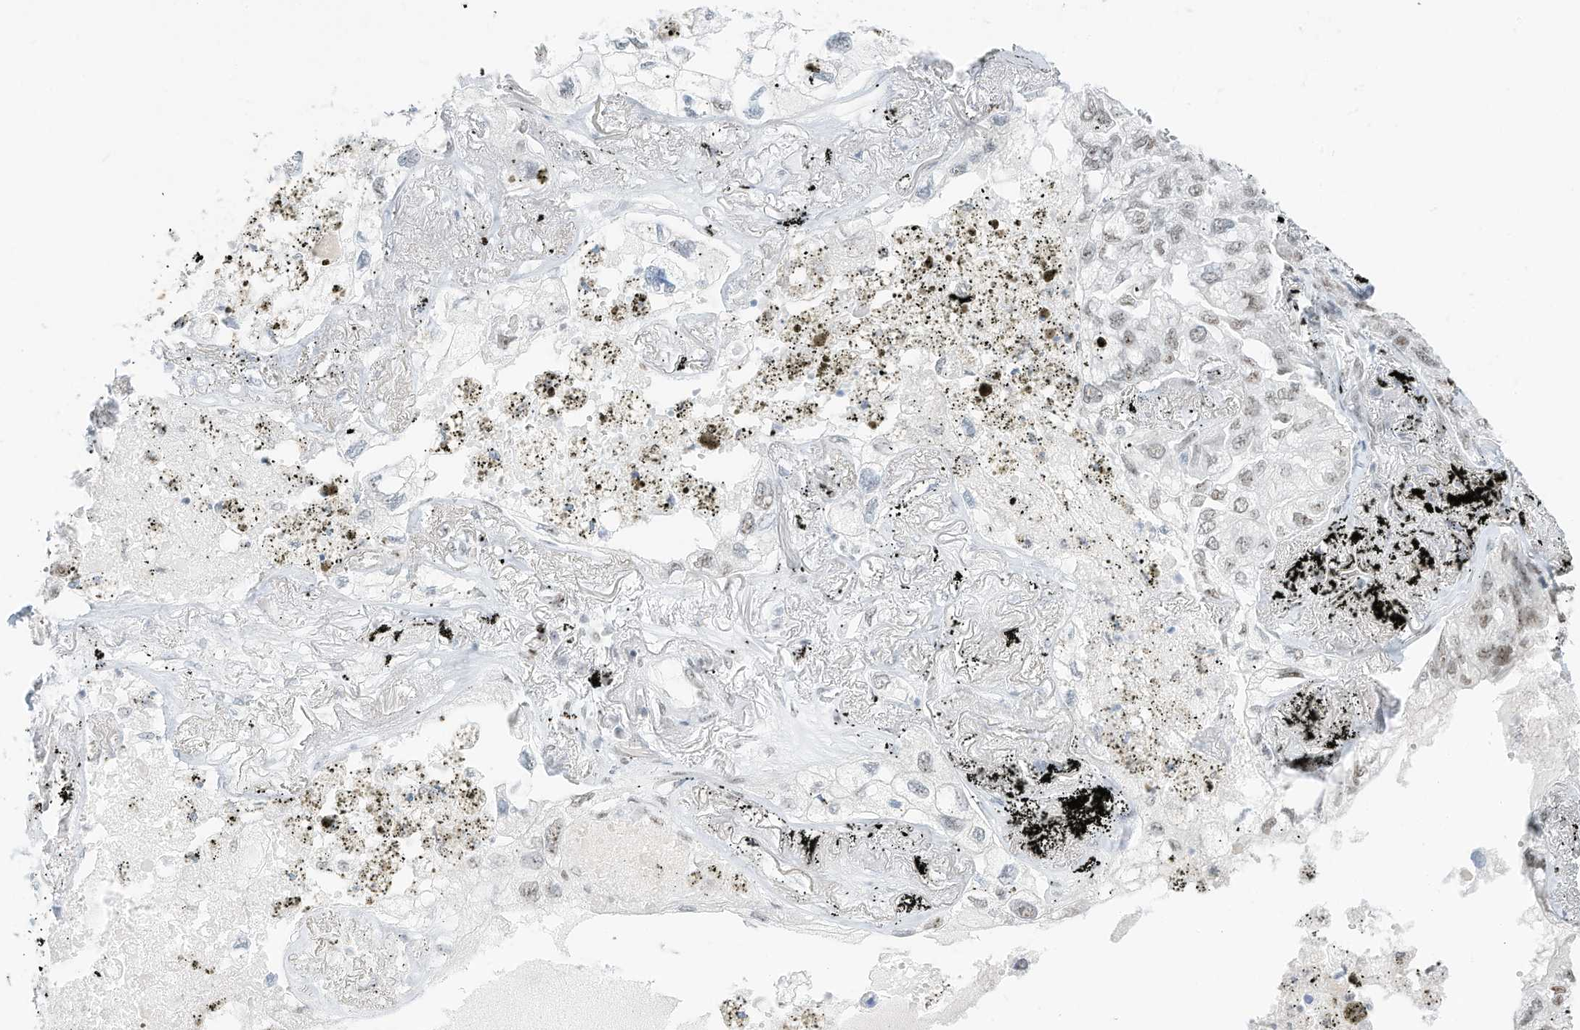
{"staining": {"intensity": "weak", "quantity": "<25%", "location": "nuclear"}, "tissue": "lung cancer", "cell_type": "Tumor cells", "image_type": "cancer", "snomed": [{"axis": "morphology", "description": "Adenocarcinoma, NOS"}, {"axis": "topography", "description": "Lung"}], "caption": "The image reveals no staining of tumor cells in lung cancer (adenocarcinoma).", "gene": "PGC", "patient": {"sex": "male", "age": 65}}